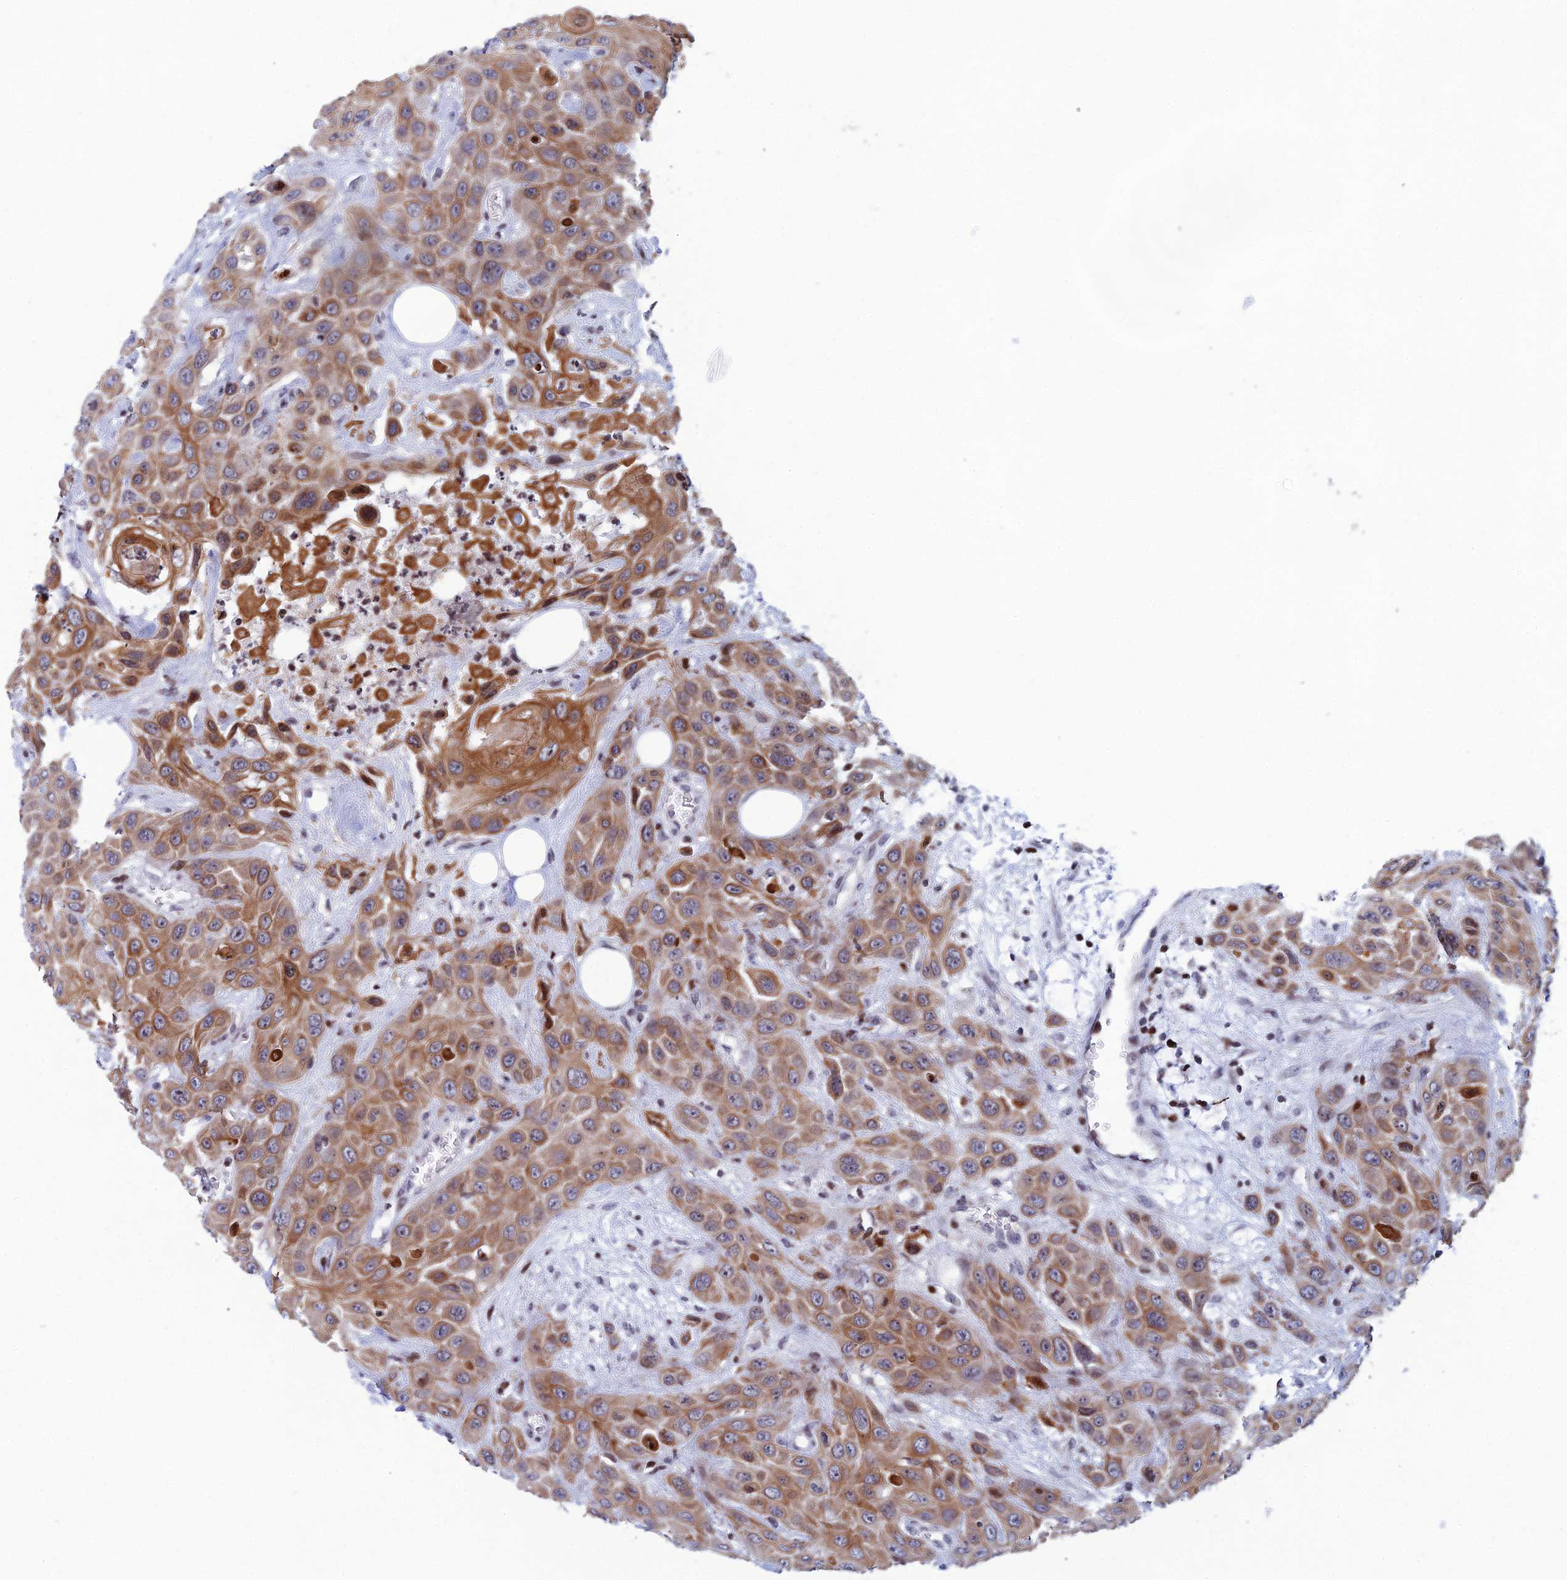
{"staining": {"intensity": "moderate", "quantity": ">75%", "location": "cytoplasmic/membranous"}, "tissue": "head and neck cancer", "cell_type": "Tumor cells", "image_type": "cancer", "snomed": [{"axis": "morphology", "description": "Squamous cell carcinoma, NOS"}, {"axis": "topography", "description": "Head-Neck"}], "caption": "Protein expression by immunohistochemistry (IHC) demonstrates moderate cytoplasmic/membranous positivity in approximately >75% of tumor cells in squamous cell carcinoma (head and neck).", "gene": "AFF3", "patient": {"sex": "male", "age": 81}}